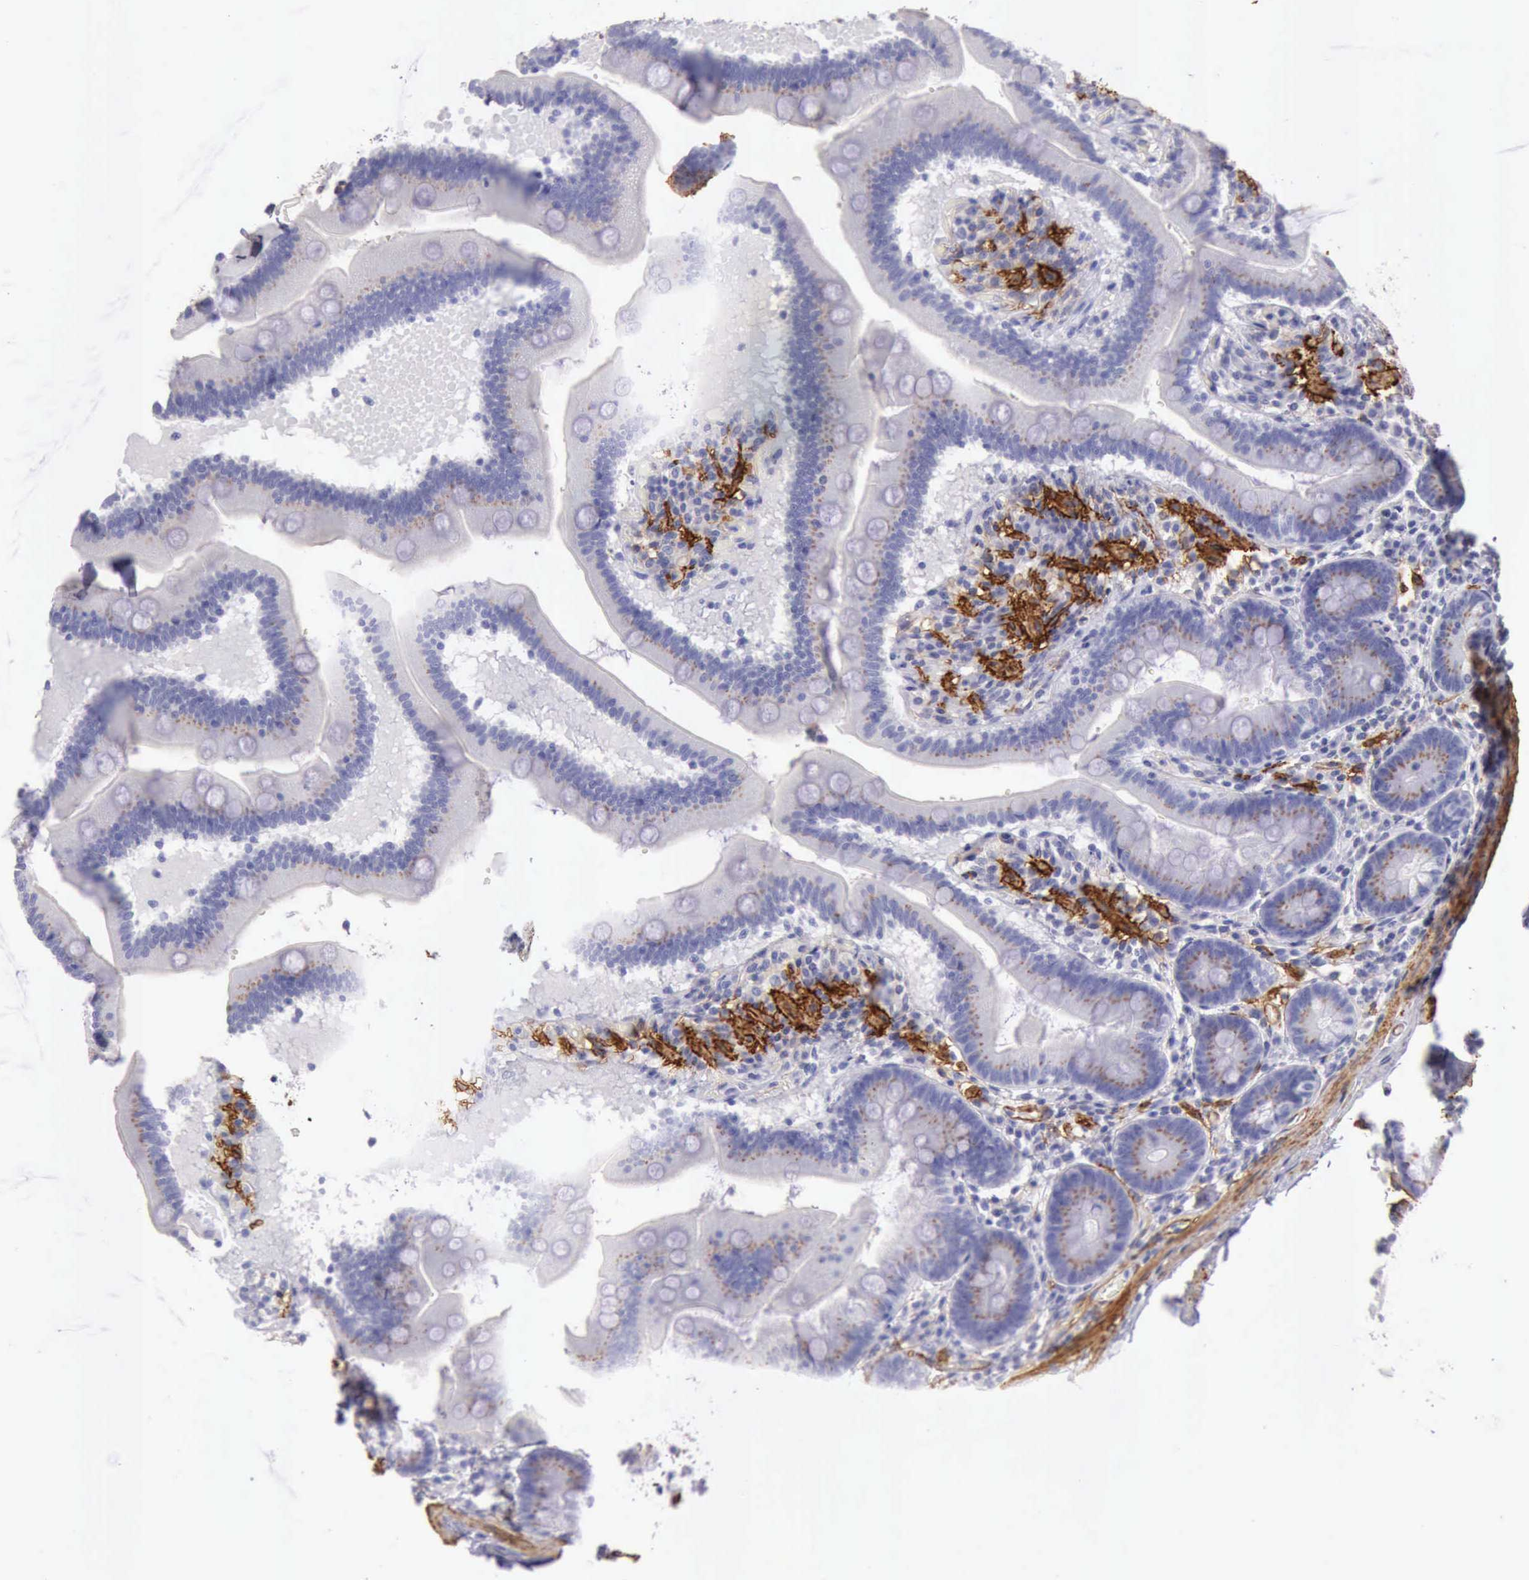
{"staining": {"intensity": "moderate", "quantity": "25%-75%", "location": "cytoplasmic/membranous"}, "tissue": "duodenum", "cell_type": "Glandular cells", "image_type": "normal", "snomed": [{"axis": "morphology", "description": "Normal tissue, NOS"}, {"axis": "topography", "description": "Duodenum"}], "caption": "Immunohistochemical staining of unremarkable duodenum exhibits moderate cytoplasmic/membranous protein expression in about 25%-75% of glandular cells.", "gene": "AOC3", "patient": {"sex": "male", "age": 66}}